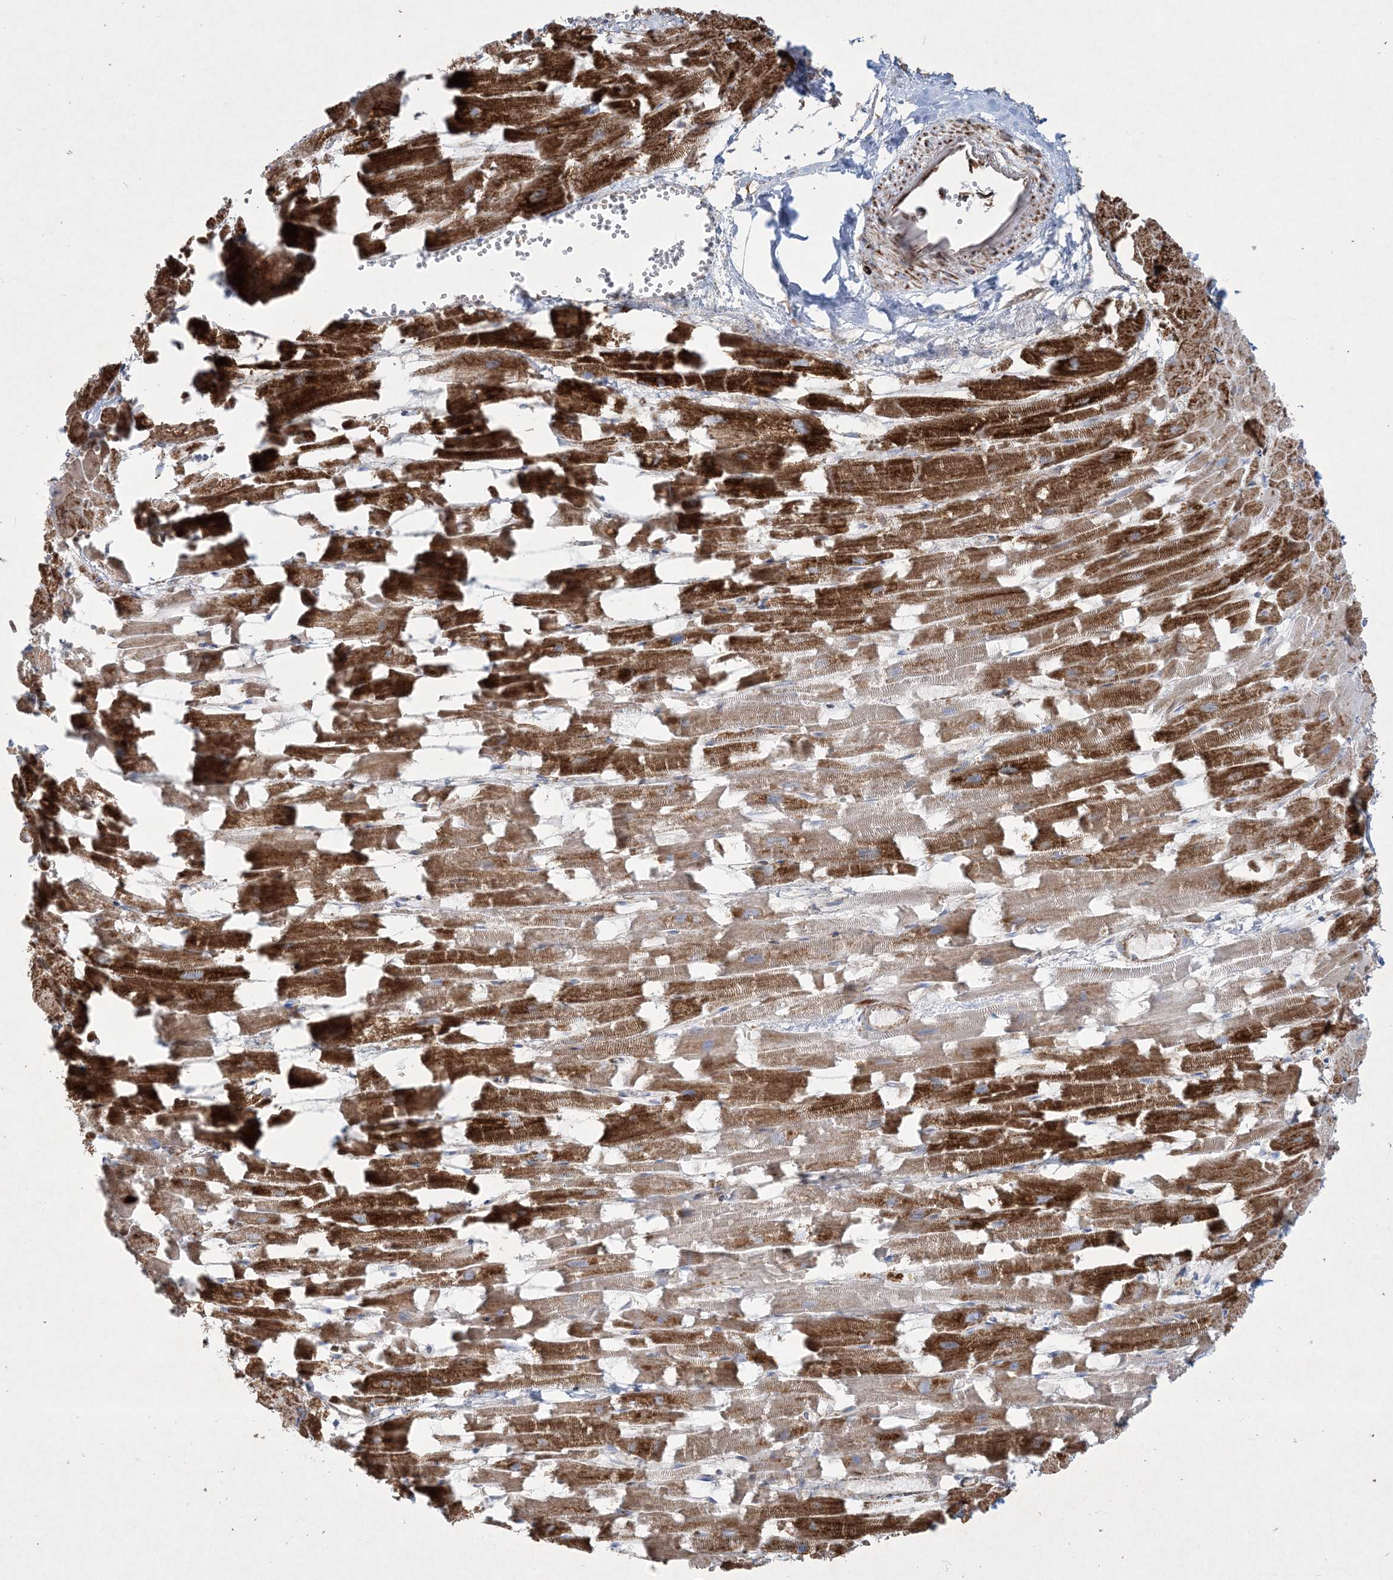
{"staining": {"intensity": "strong", "quantity": ">75%", "location": "cytoplasmic/membranous"}, "tissue": "heart muscle", "cell_type": "Cardiomyocytes", "image_type": "normal", "snomed": [{"axis": "morphology", "description": "Normal tissue, NOS"}, {"axis": "topography", "description": "Heart"}], "caption": "Human heart muscle stained with a protein marker displays strong staining in cardiomyocytes.", "gene": "BEND4", "patient": {"sex": "female", "age": 64}}